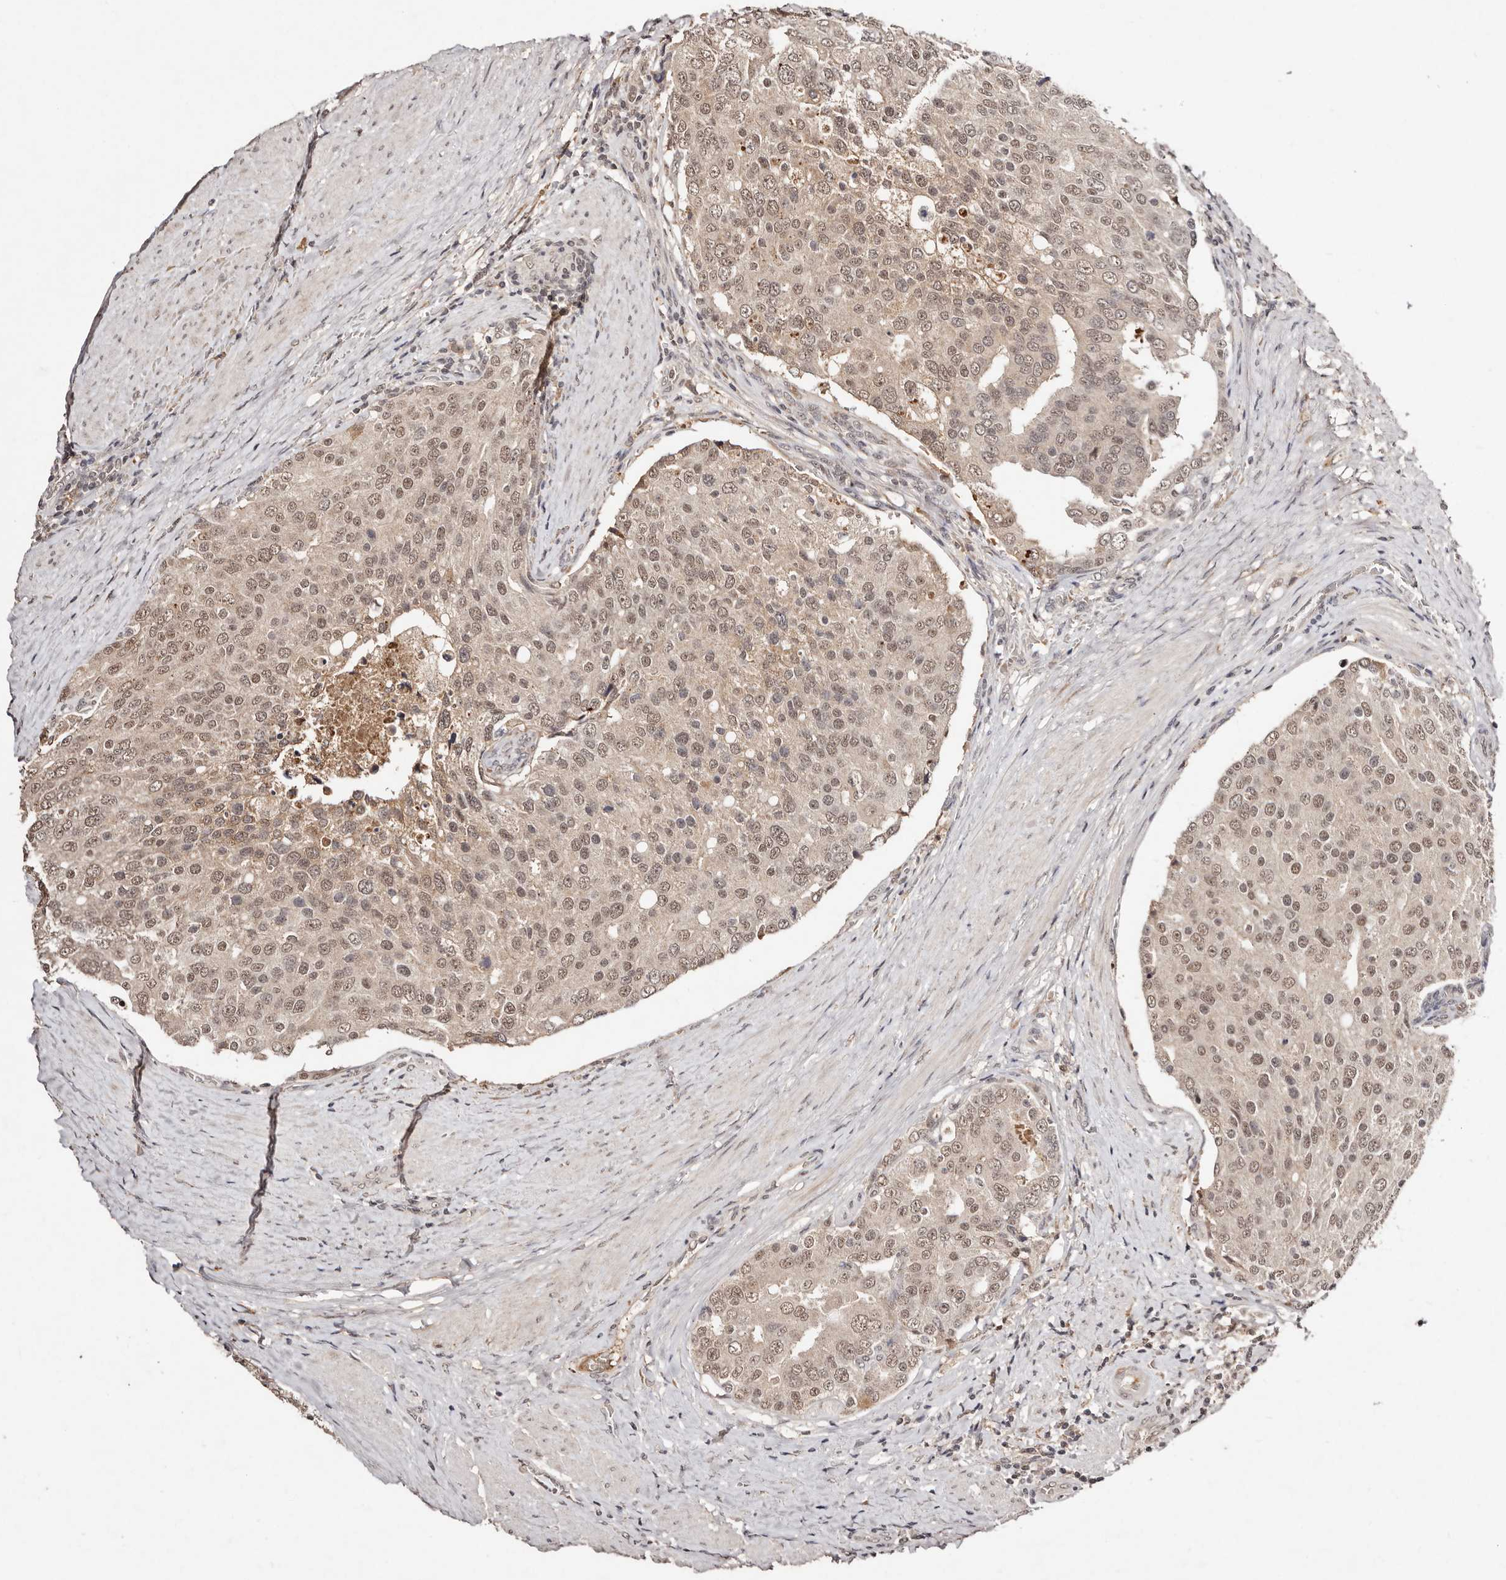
{"staining": {"intensity": "moderate", "quantity": "25%-75%", "location": "nuclear"}, "tissue": "prostate cancer", "cell_type": "Tumor cells", "image_type": "cancer", "snomed": [{"axis": "morphology", "description": "Adenocarcinoma, High grade"}, {"axis": "topography", "description": "Prostate"}], "caption": "Moderate nuclear staining is identified in about 25%-75% of tumor cells in prostate cancer. The staining is performed using DAB (3,3'-diaminobenzidine) brown chromogen to label protein expression. The nuclei are counter-stained blue using hematoxylin.", "gene": "BICRAL", "patient": {"sex": "male", "age": 50}}